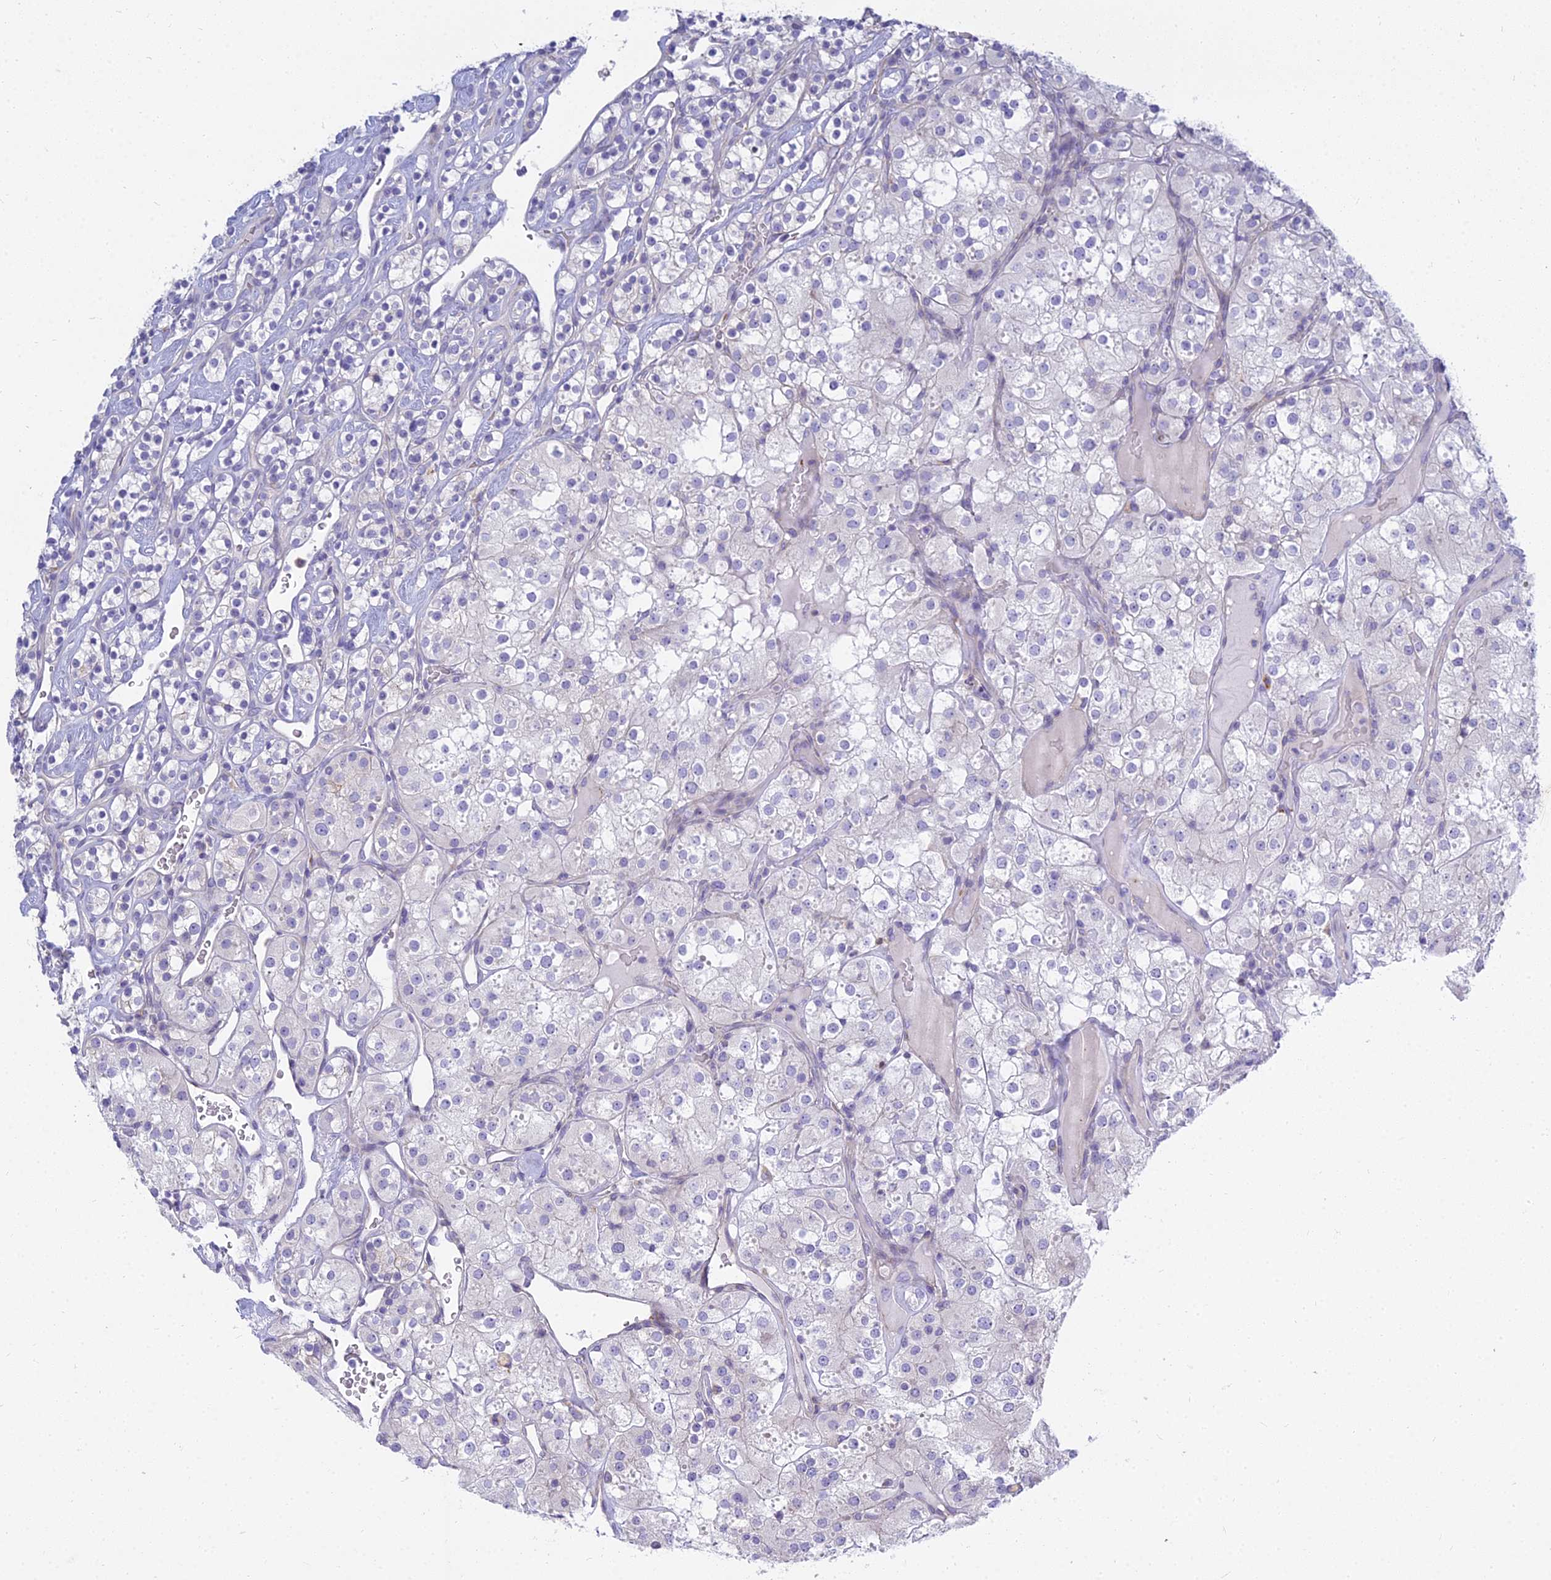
{"staining": {"intensity": "negative", "quantity": "none", "location": "none"}, "tissue": "renal cancer", "cell_type": "Tumor cells", "image_type": "cancer", "snomed": [{"axis": "morphology", "description": "Adenocarcinoma, NOS"}, {"axis": "topography", "description": "Kidney"}], "caption": "The IHC photomicrograph has no significant positivity in tumor cells of adenocarcinoma (renal) tissue.", "gene": "SMIM24", "patient": {"sex": "male", "age": 77}}